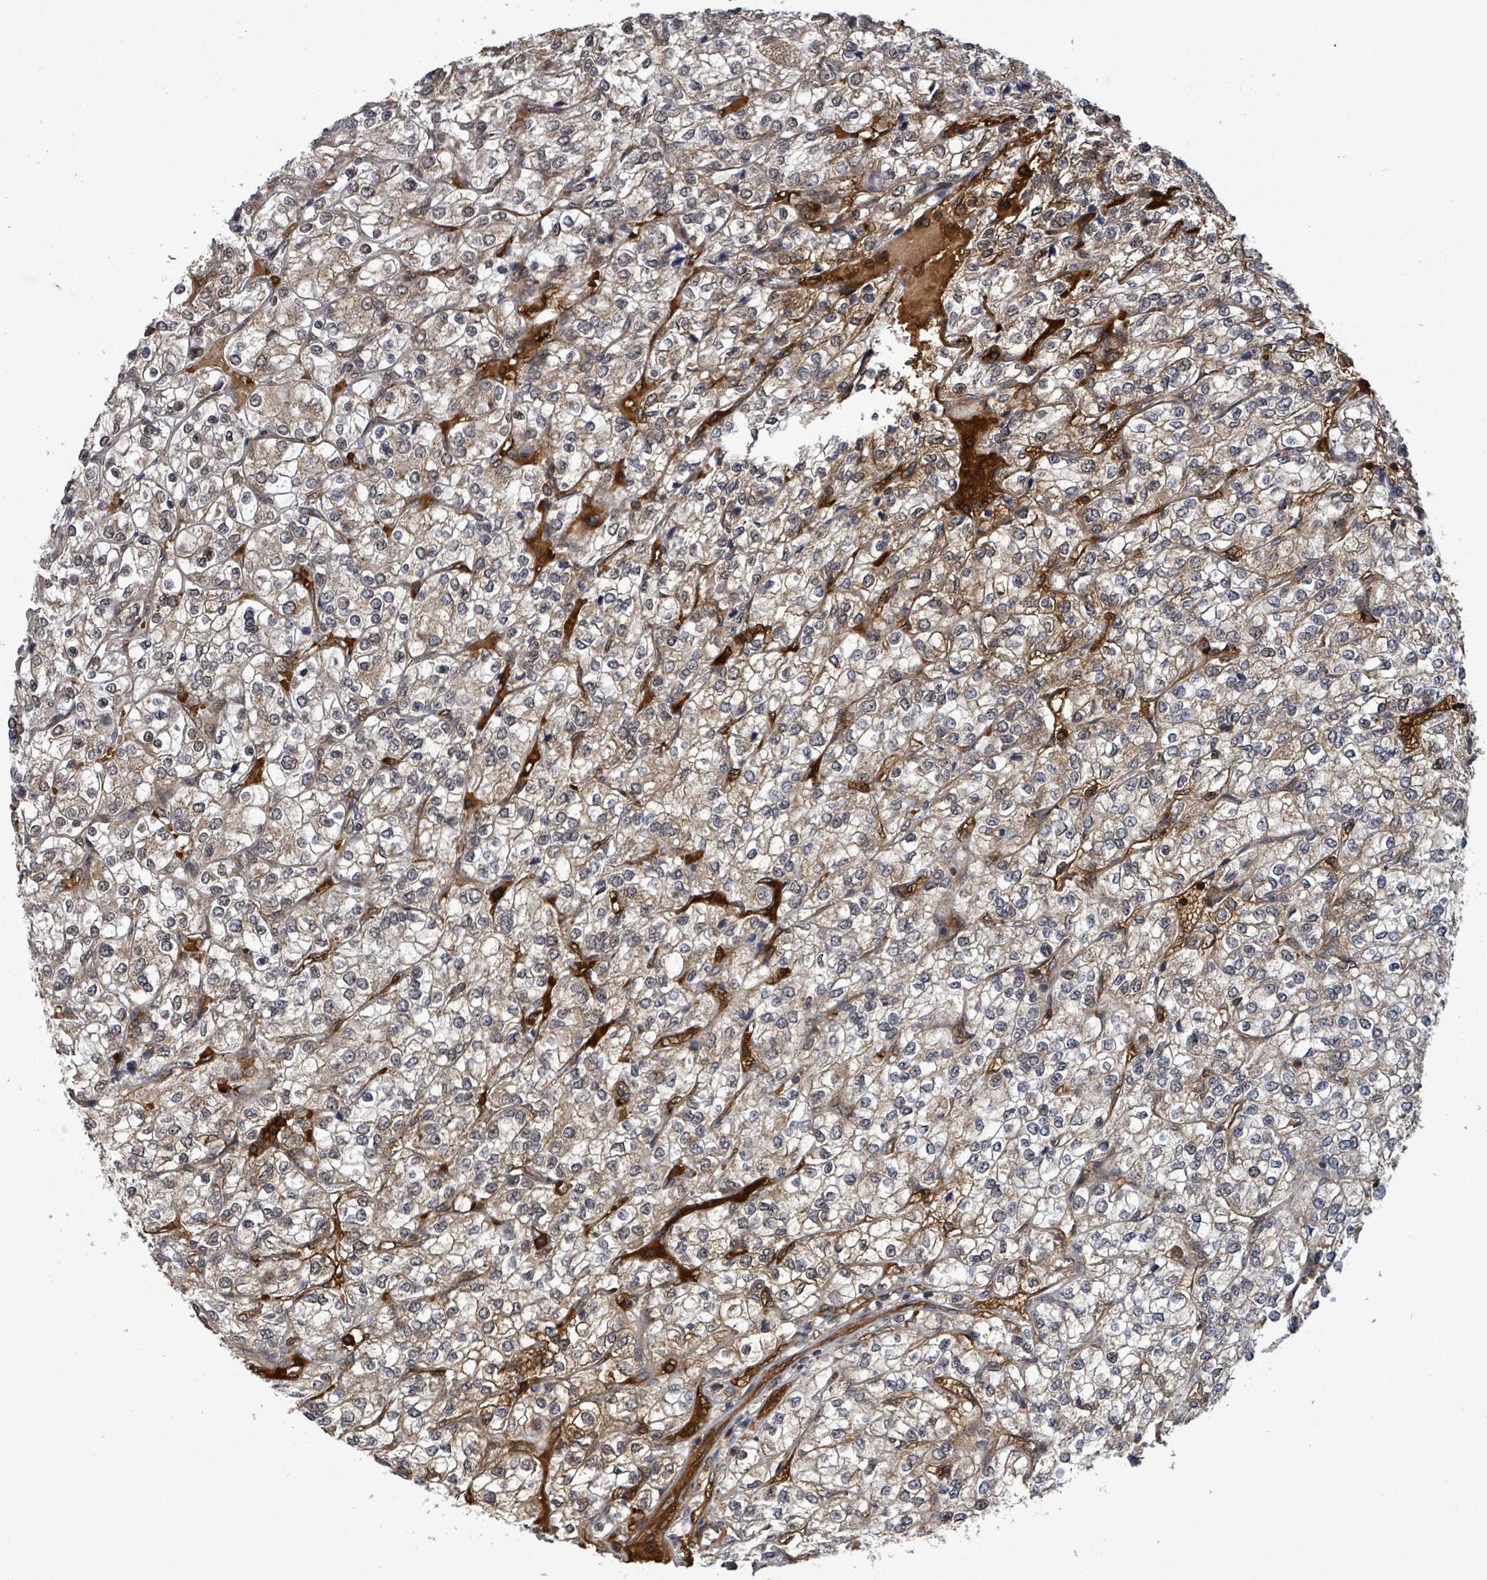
{"staining": {"intensity": "weak", "quantity": "25%-75%", "location": "cytoplasmic/membranous"}, "tissue": "renal cancer", "cell_type": "Tumor cells", "image_type": "cancer", "snomed": [{"axis": "morphology", "description": "Adenocarcinoma, NOS"}, {"axis": "topography", "description": "Kidney"}], "caption": "Immunohistochemistry (DAB) staining of human renal adenocarcinoma shows weak cytoplasmic/membranous protein staining in approximately 25%-75% of tumor cells.", "gene": "PATZ1", "patient": {"sex": "male", "age": 80}}